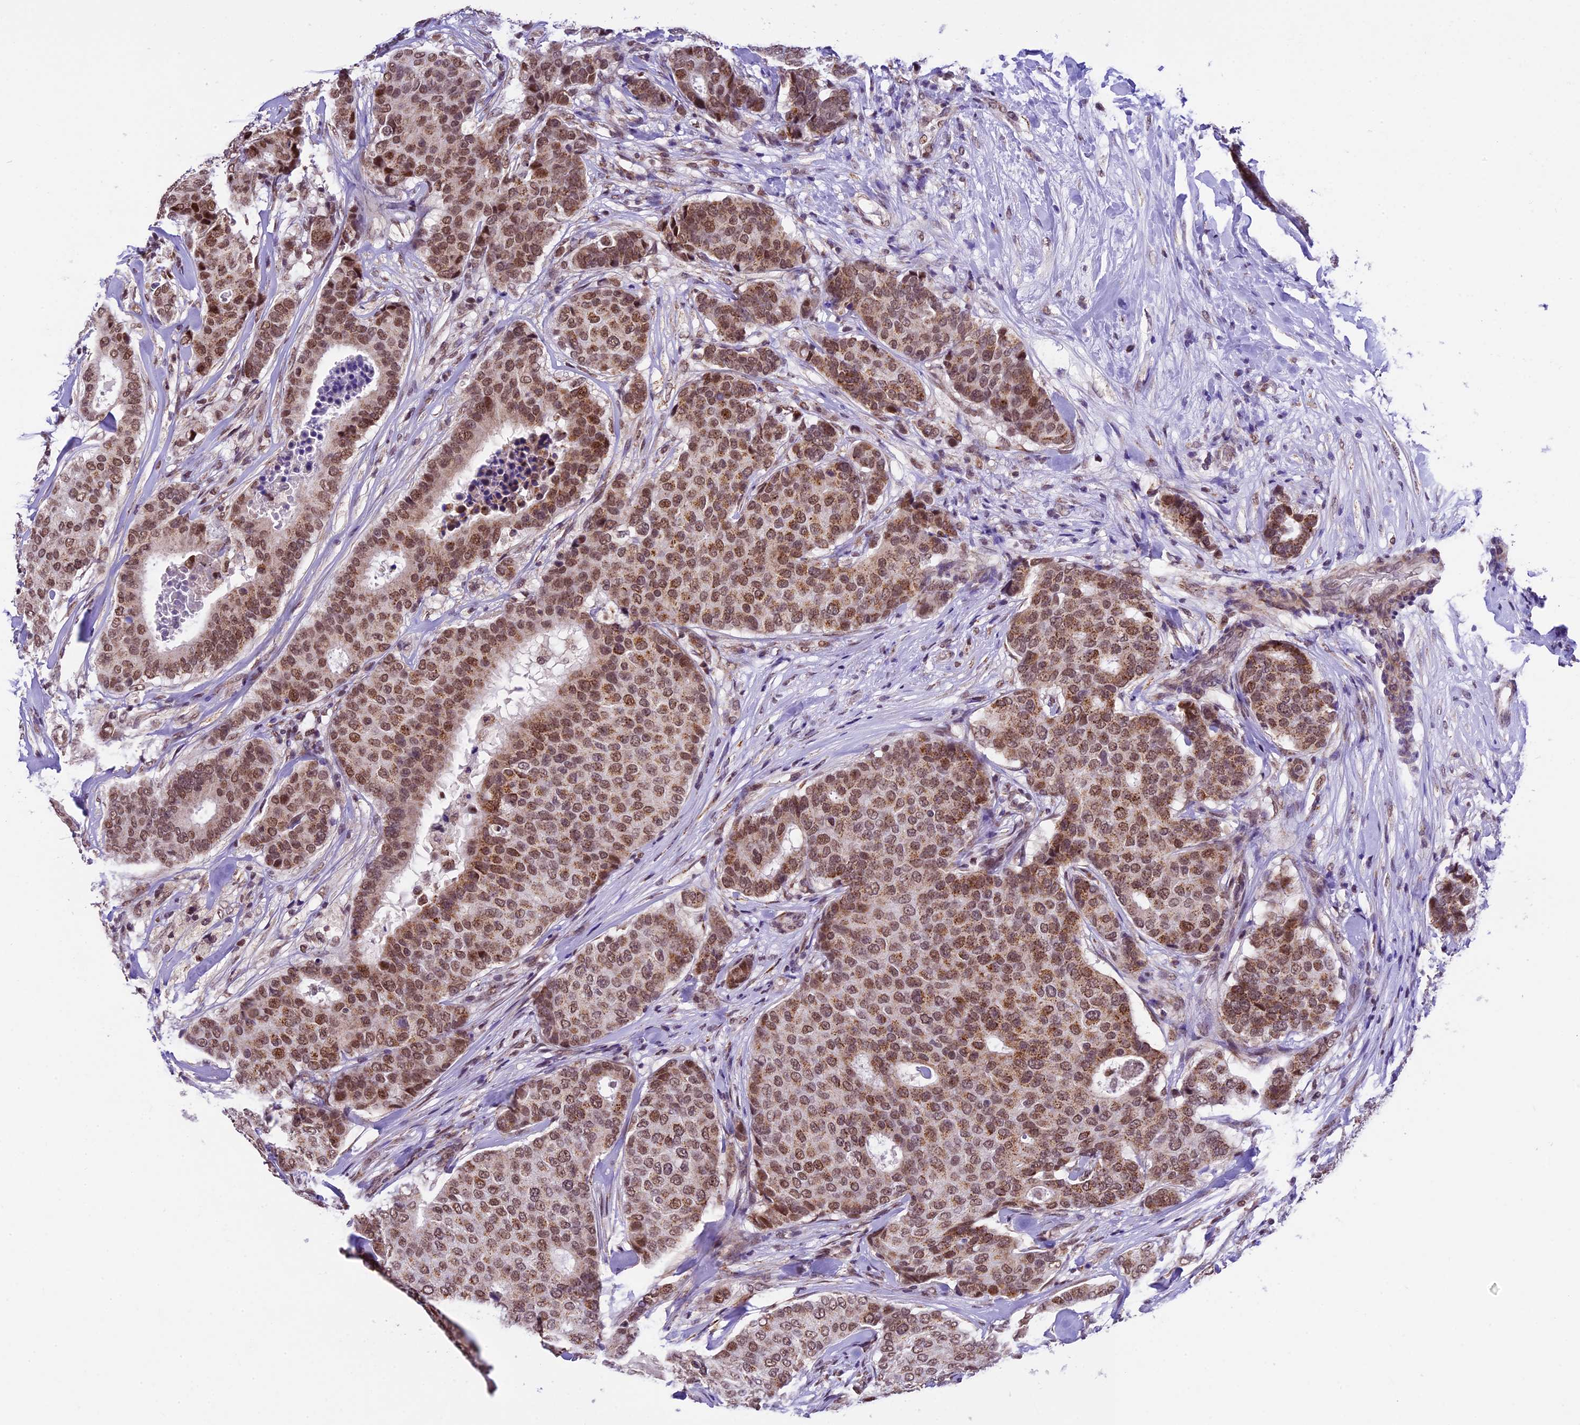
{"staining": {"intensity": "moderate", "quantity": ">75%", "location": "cytoplasmic/membranous,nuclear"}, "tissue": "breast cancer", "cell_type": "Tumor cells", "image_type": "cancer", "snomed": [{"axis": "morphology", "description": "Duct carcinoma"}, {"axis": "topography", "description": "Breast"}], "caption": "A brown stain labels moderate cytoplasmic/membranous and nuclear positivity of a protein in human breast cancer tumor cells. The staining was performed using DAB, with brown indicating positive protein expression. Nuclei are stained blue with hematoxylin.", "gene": "CARS2", "patient": {"sex": "female", "age": 75}}